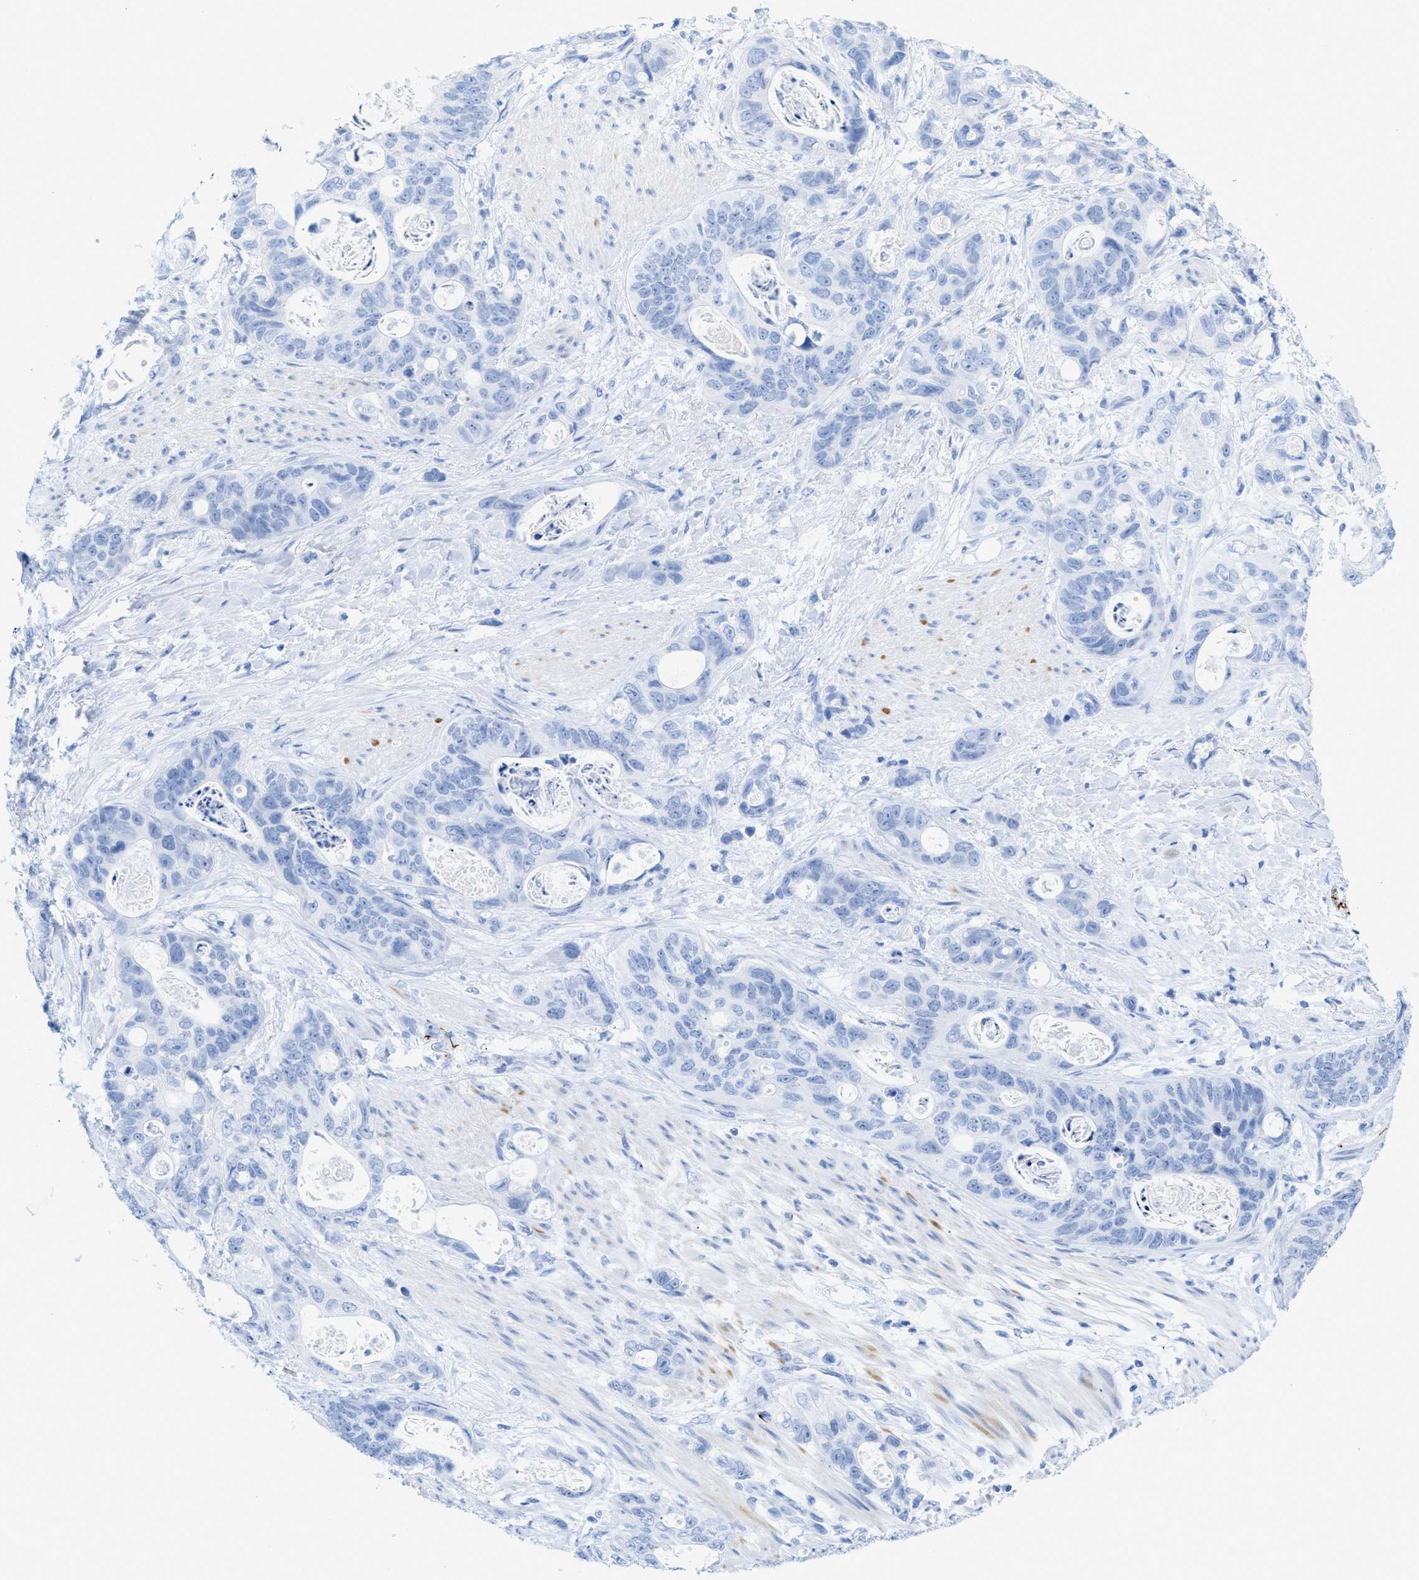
{"staining": {"intensity": "negative", "quantity": "none", "location": "none"}, "tissue": "stomach cancer", "cell_type": "Tumor cells", "image_type": "cancer", "snomed": [{"axis": "morphology", "description": "Normal tissue, NOS"}, {"axis": "morphology", "description": "Adenocarcinoma, NOS"}, {"axis": "topography", "description": "Stomach"}], "caption": "Immunohistochemistry (IHC) of stomach cancer demonstrates no expression in tumor cells.", "gene": "ANKFN1", "patient": {"sex": "female", "age": 89}}